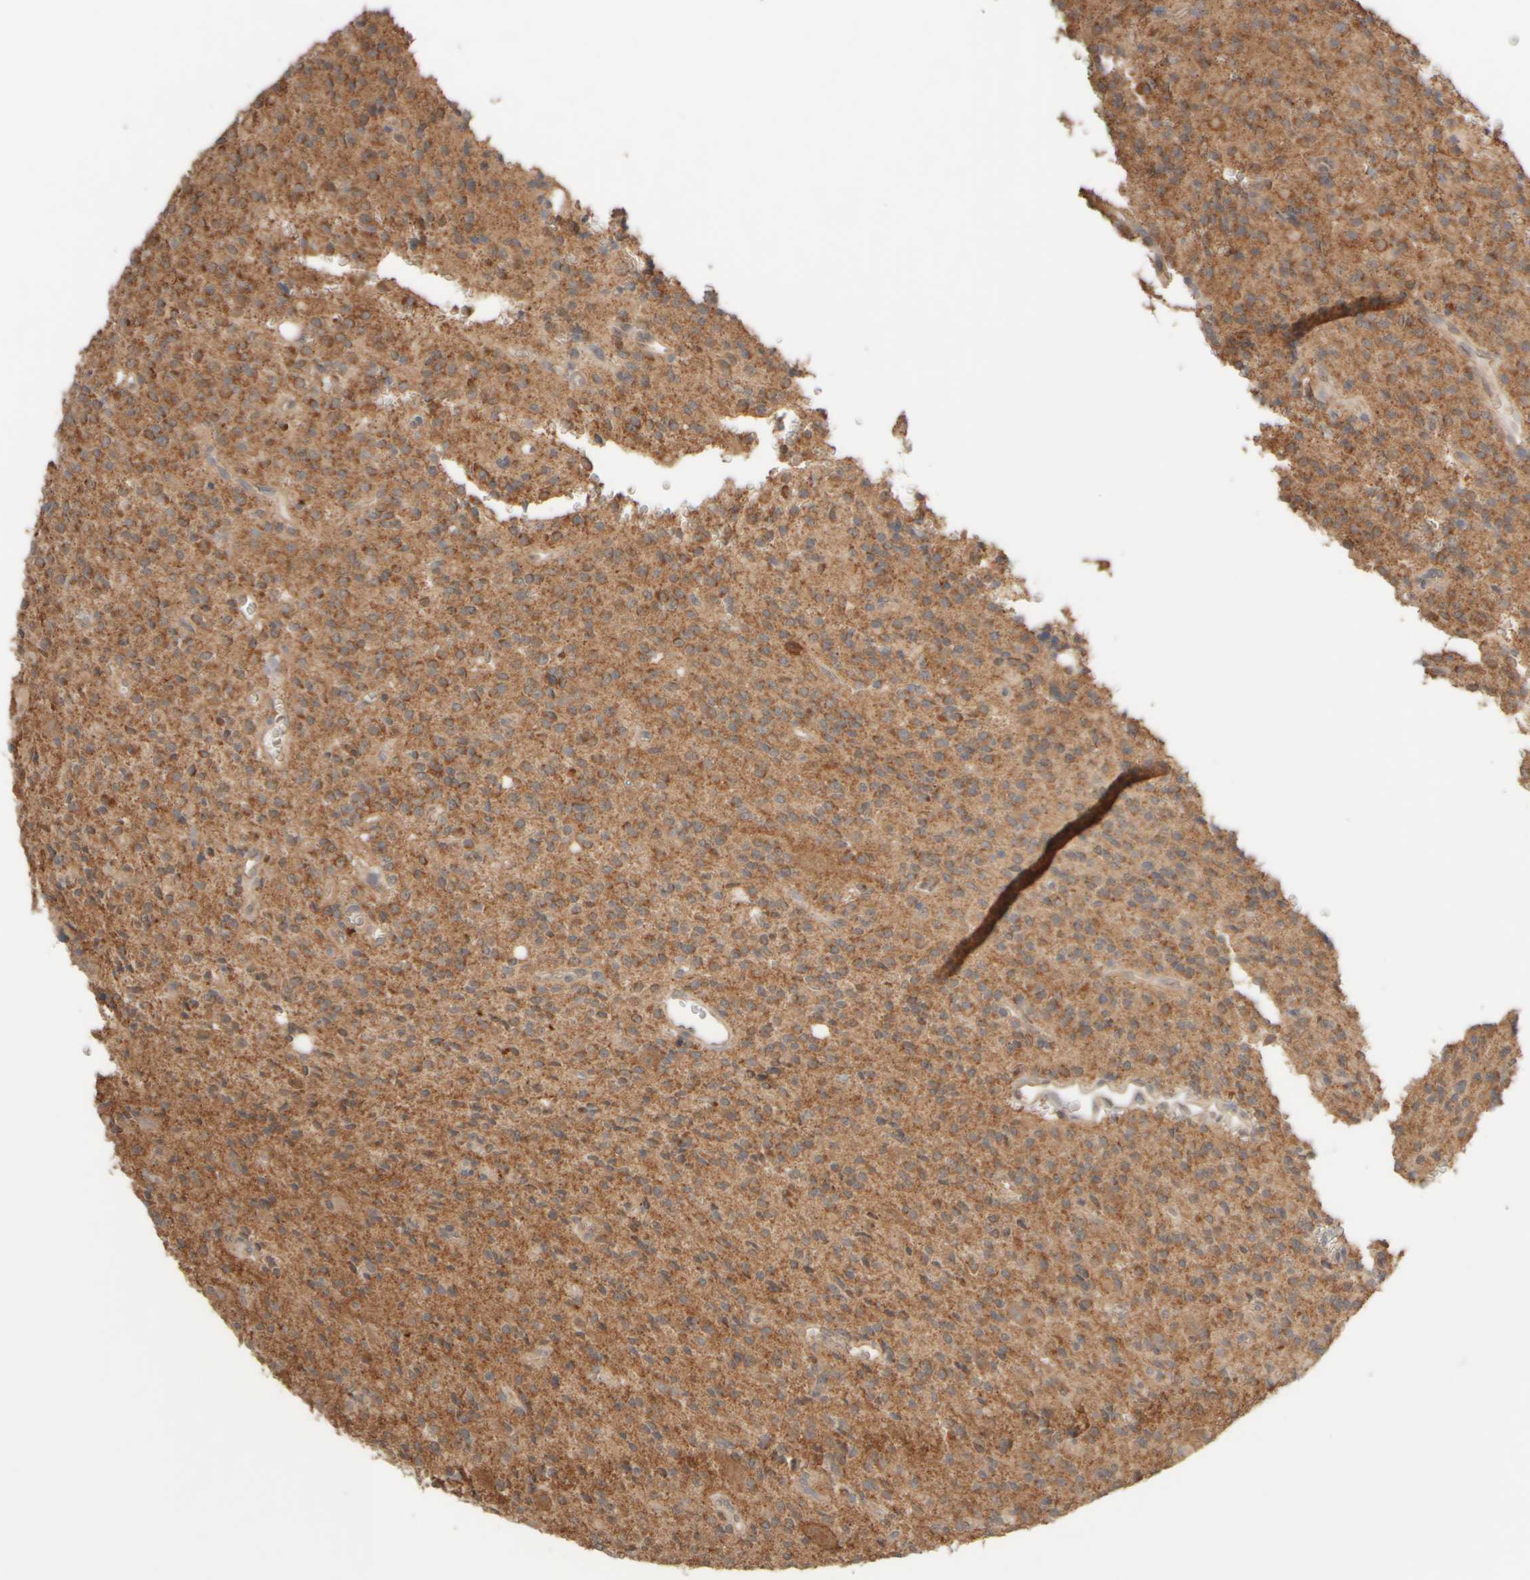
{"staining": {"intensity": "moderate", "quantity": ">75%", "location": "cytoplasmic/membranous"}, "tissue": "glioma", "cell_type": "Tumor cells", "image_type": "cancer", "snomed": [{"axis": "morphology", "description": "Glioma, malignant, High grade"}, {"axis": "topography", "description": "Brain"}], "caption": "Human glioma stained with a protein marker reveals moderate staining in tumor cells.", "gene": "EIF2B3", "patient": {"sex": "male", "age": 34}}